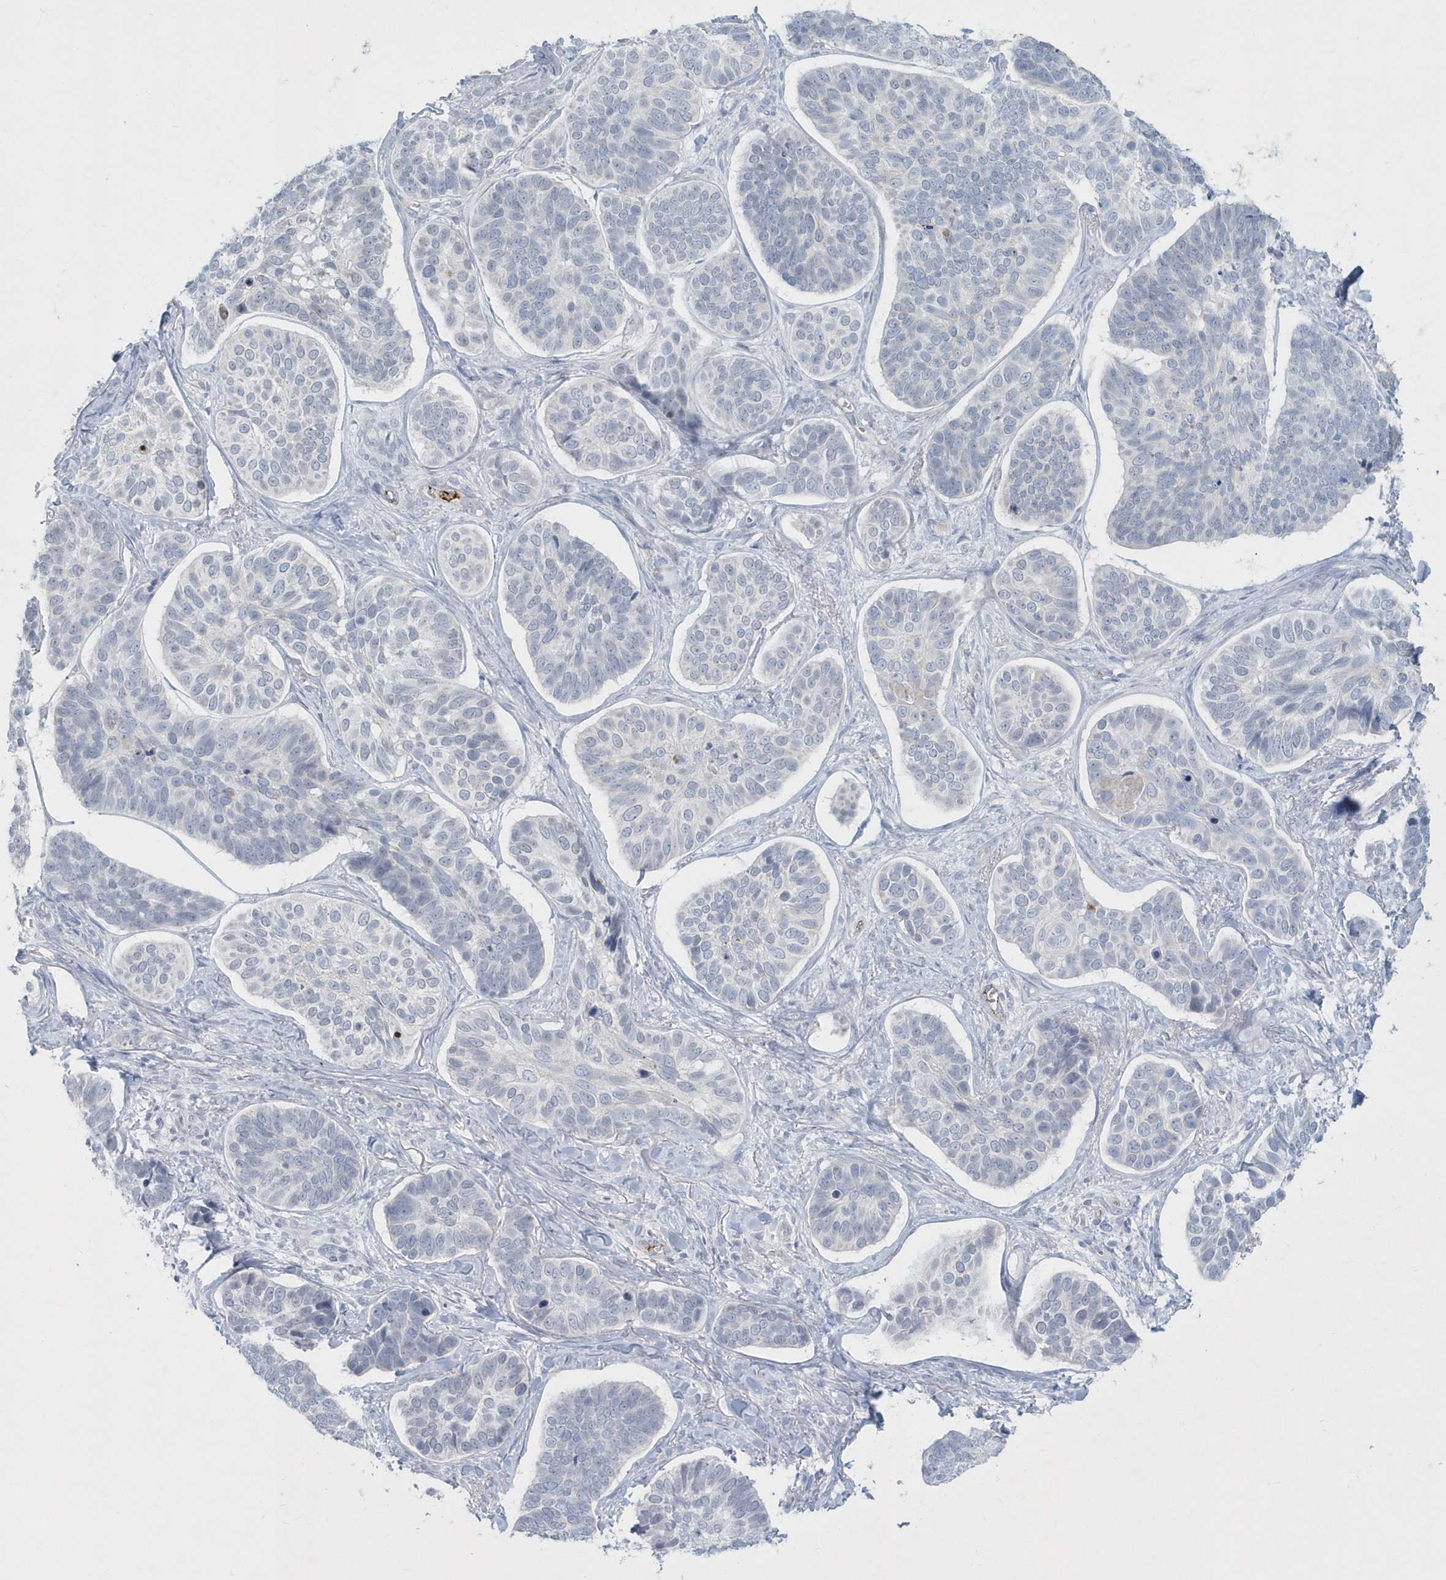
{"staining": {"intensity": "negative", "quantity": "none", "location": "none"}, "tissue": "skin cancer", "cell_type": "Tumor cells", "image_type": "cancer", "snomed": [{"axis": "morphology", "description": "Basal cell carcinoma"}, {"axis": "topography", "description": "Skin"}], "caption": "Human skin cancer stained for a protein using IHC exhibits no staining in tumor cells.", "gene": "MYOT", "patient": {"sex": "male", "age": 62}}